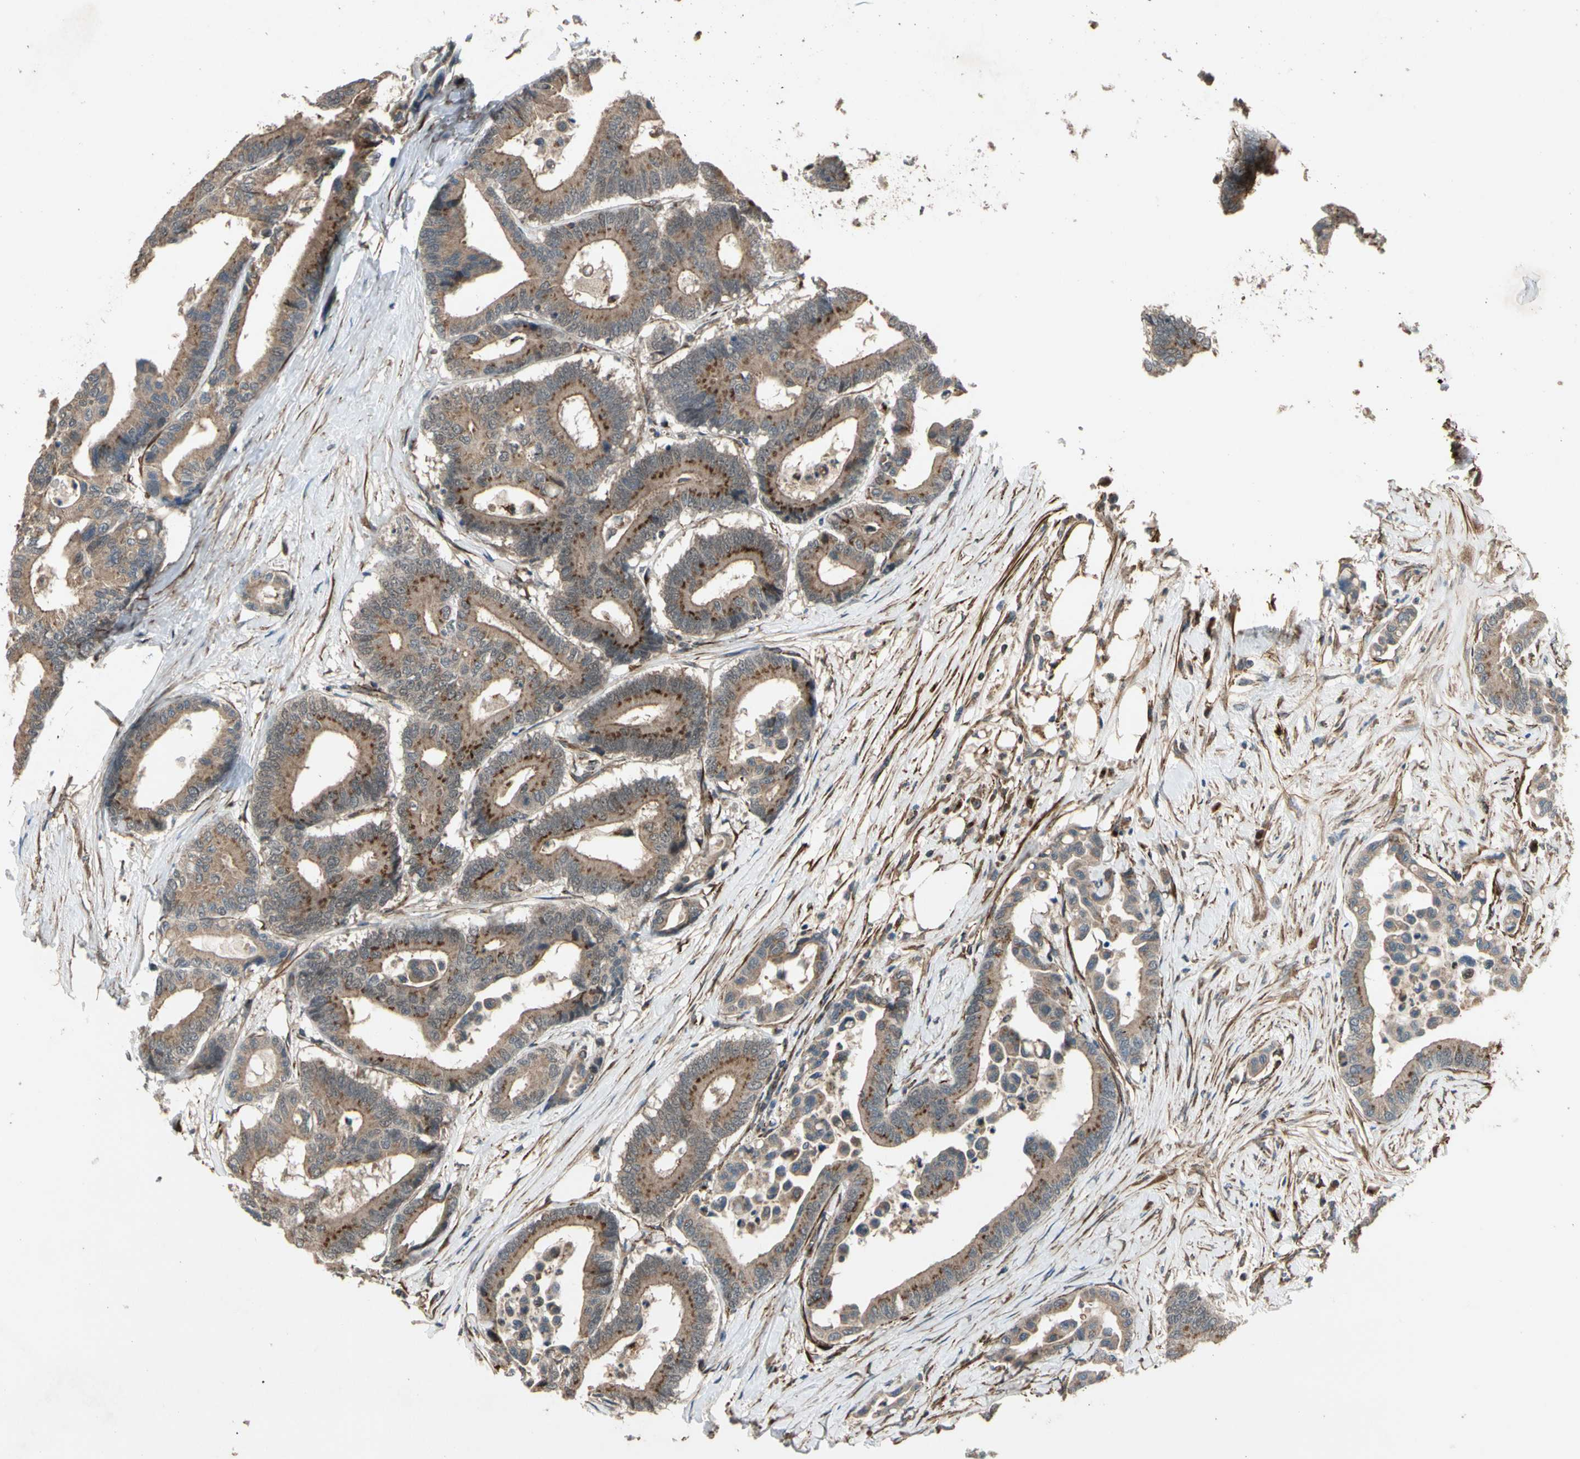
{"staining": {"intensity": "moderate", "quantity": ">75%", "location": "cytoplasmic/membranous"}, "tissue": "colorectal cancer", "cell_type": "Tumor cells", "image_type": "cancer", "snomed": [{"axis": "morphology", "description": "Normal tissue, NOS"}, {"axis": "morphology", "description": "Adenocarcinoma, NOS"}, {"axis": "topography", "description": "Colon"}], "caption": "Immunohistochemistry (IHC) of colorectal cancer reveals medium levels of moderate cytoplasmic/membranous positivity in about >75% of tumor cells. (IHC, brightfield microscopy, high magnification).", "gene": "GCK", "patient": {"sex": "male", "age": 82}}